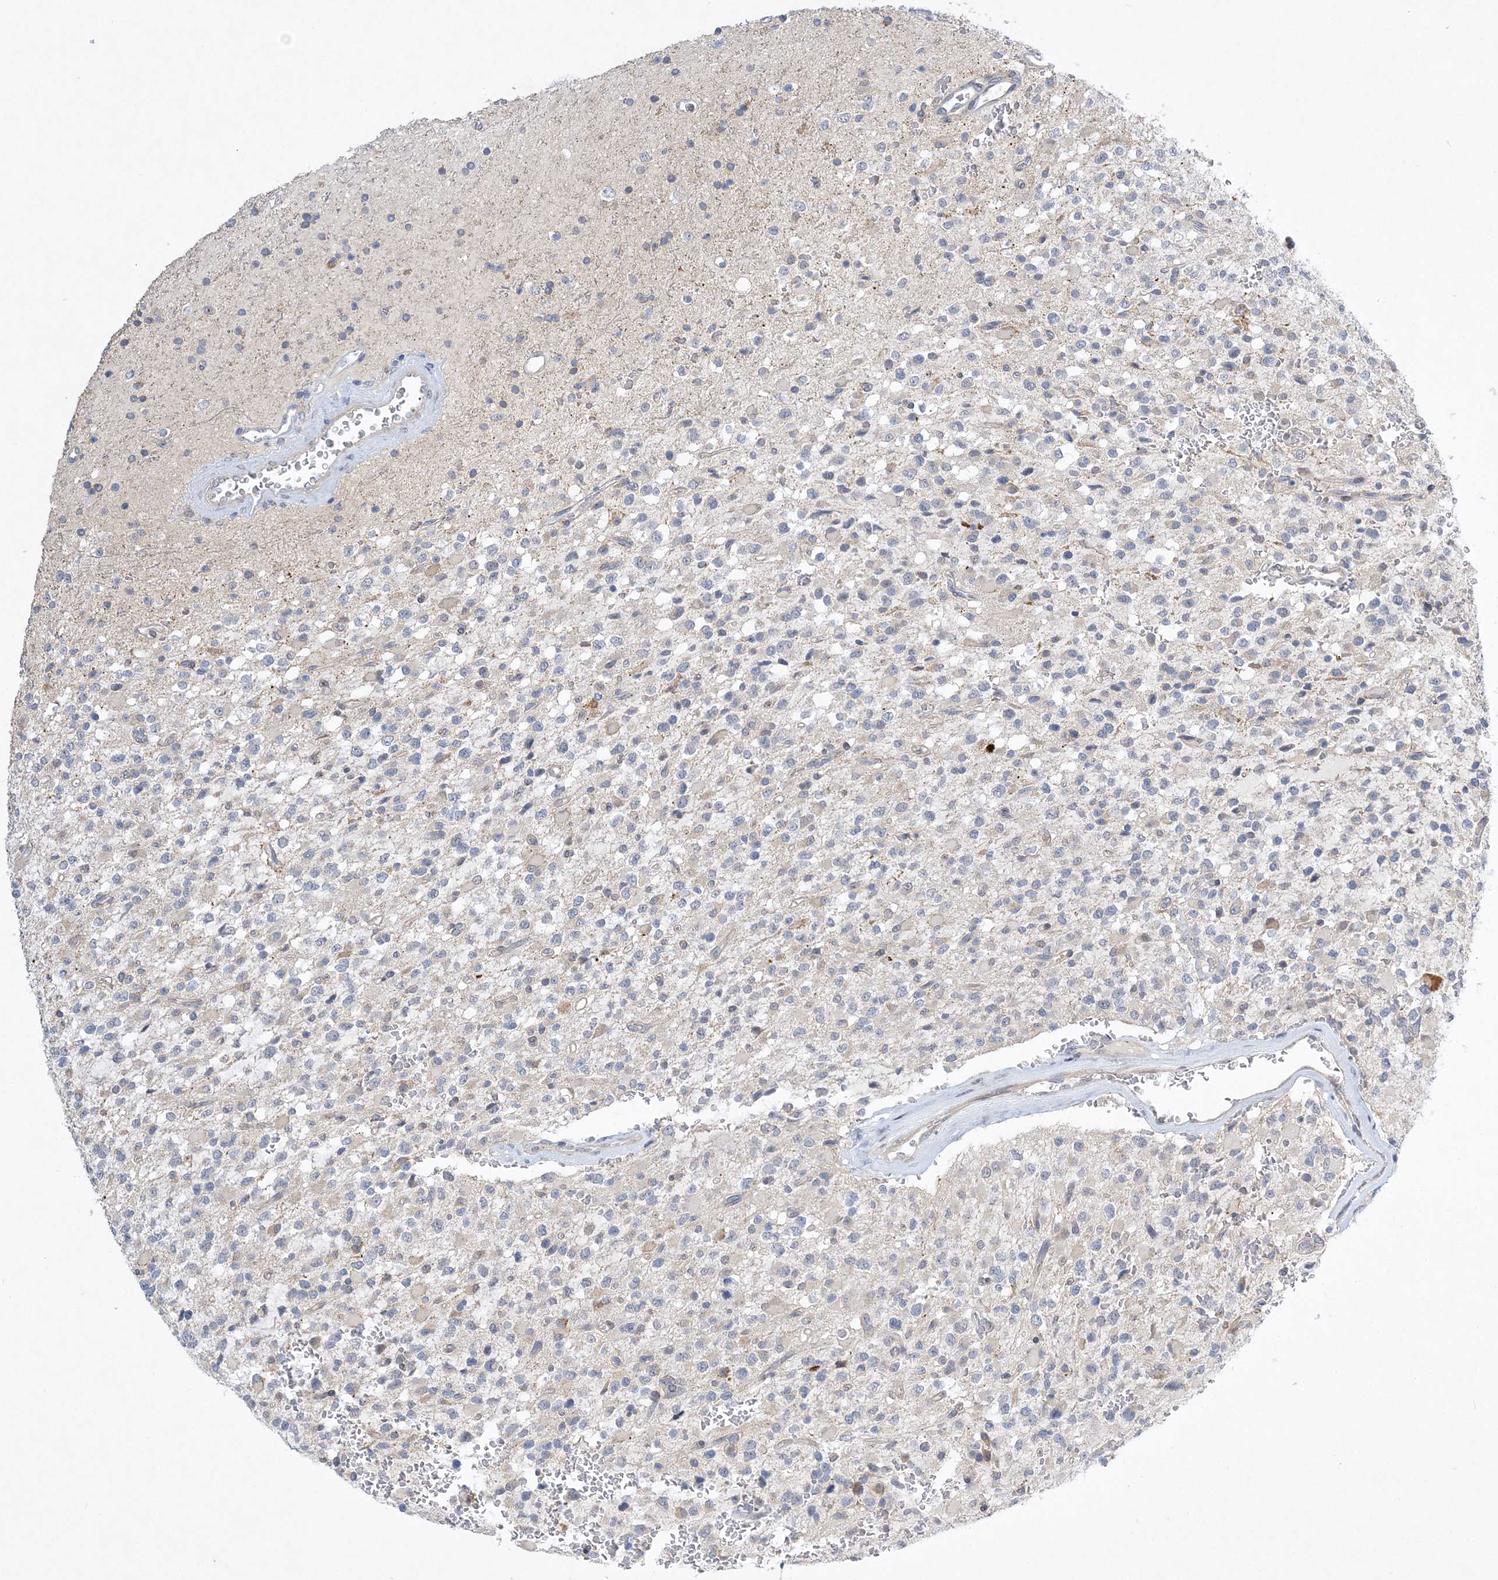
{"staining": {"intensity": "negative", "quantity": "none", "location": "none"}, "tissue": "glioma", "cell_type": "Tumor cells", "image_type": "cancer", "snomed": [{"axis": "morphology", "description": "Glioma, malignant, High grade"}, {"axis": "topography", "description": "Brain"}], "caption": "Tumor cells show no significant protein staining in malignant glioma (high-grade).", "gene": "ANKRD35", "patient": {"sex": "male", "age": 34}}